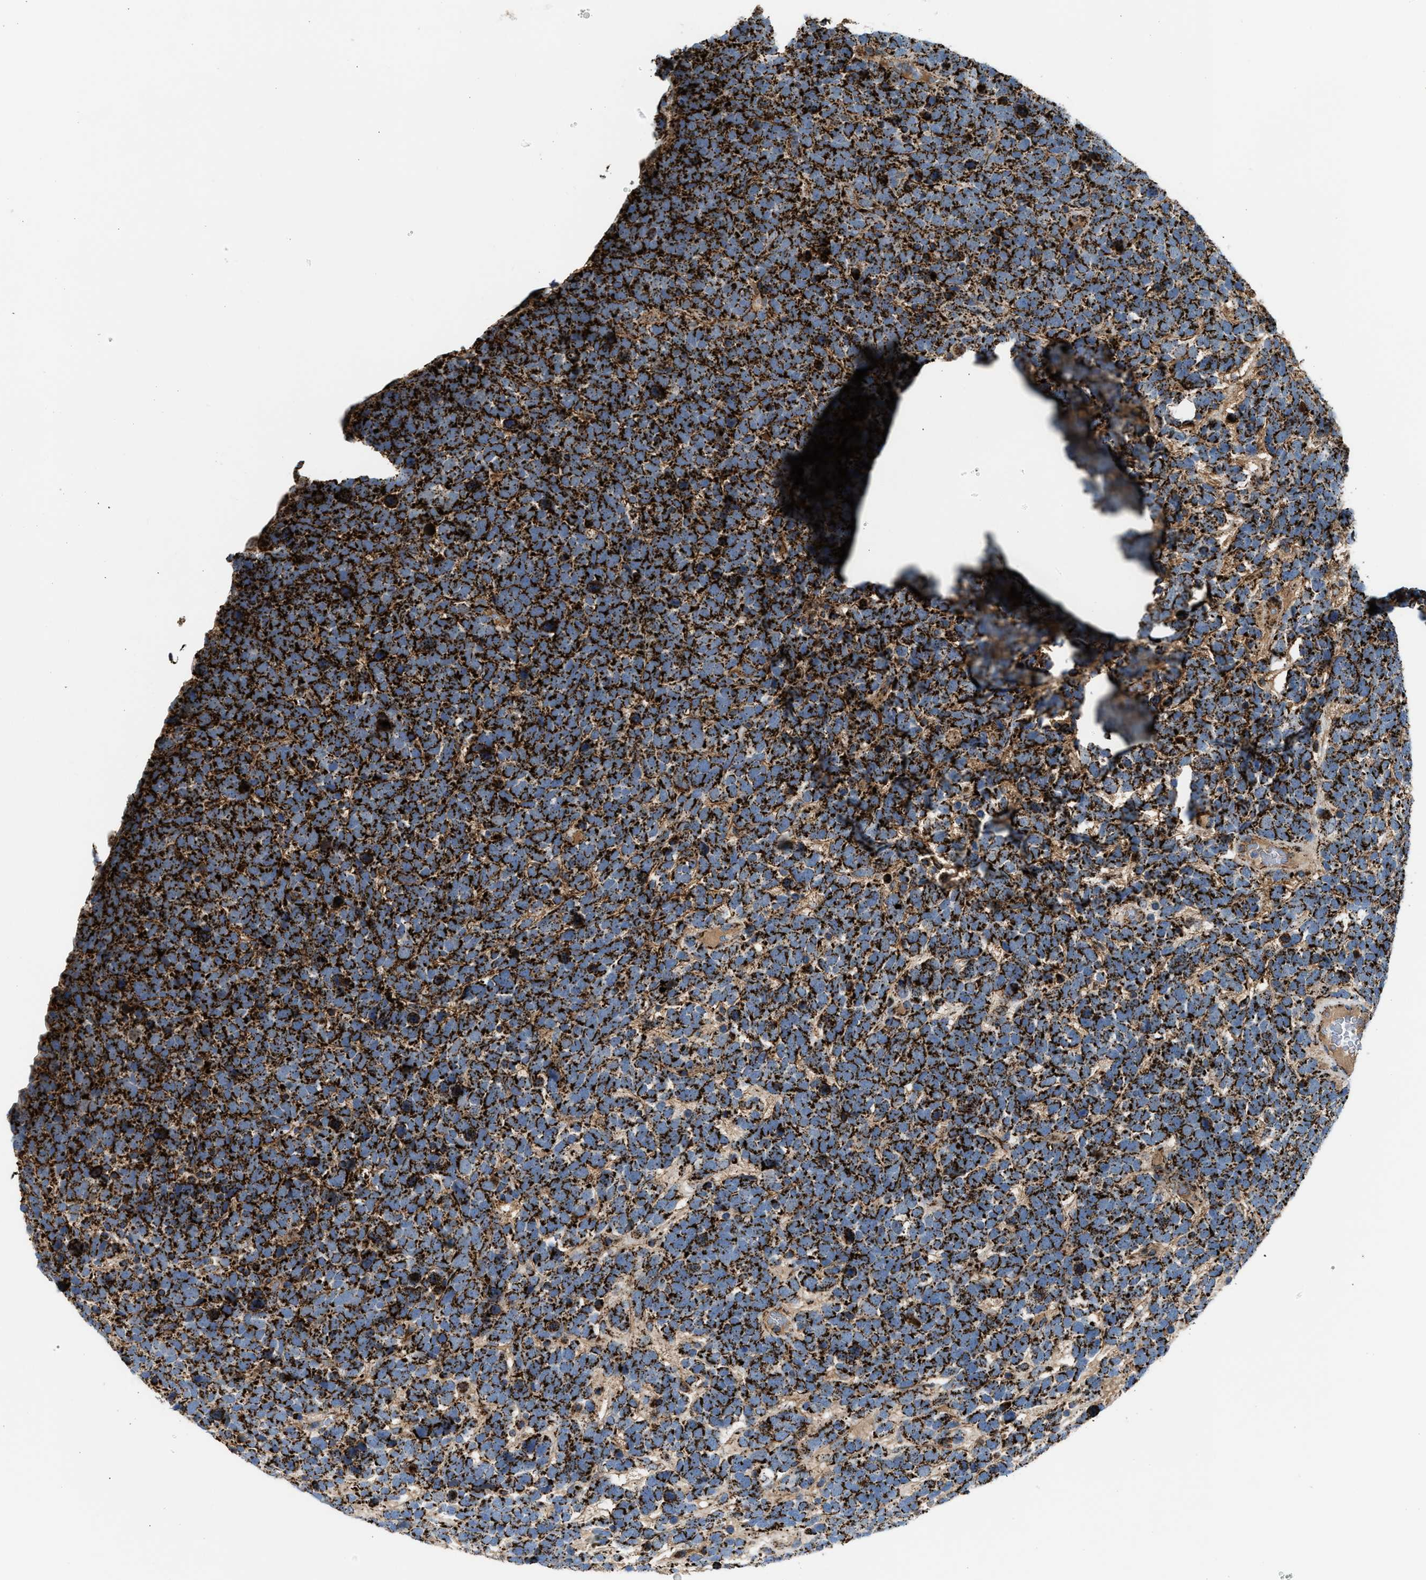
{"staining": {"intensity": "strong", "quantity": ">75%", "location": "cytoplasmic/membranous"}, "tissue": "urothelial cancer", "cell_type": "Tumor cells", "image_type": "cancer", "snomed": [{"axis": "morphology", "description": "Urothelial carcinoma, High grade"}, {"axis": "topography", "description": "Urinary bladder"}], "caption": "This image shows urothelial carcinoma (high-grade) stained with immunohistochemistry to label a protein in brown. The cytoplasmic/membranous of tumor cells show strong positivity for the protein. Nuclei are counter-stained blue.", "gene": "PMPCA", "patient": {"sex": "female", "age": 82}}